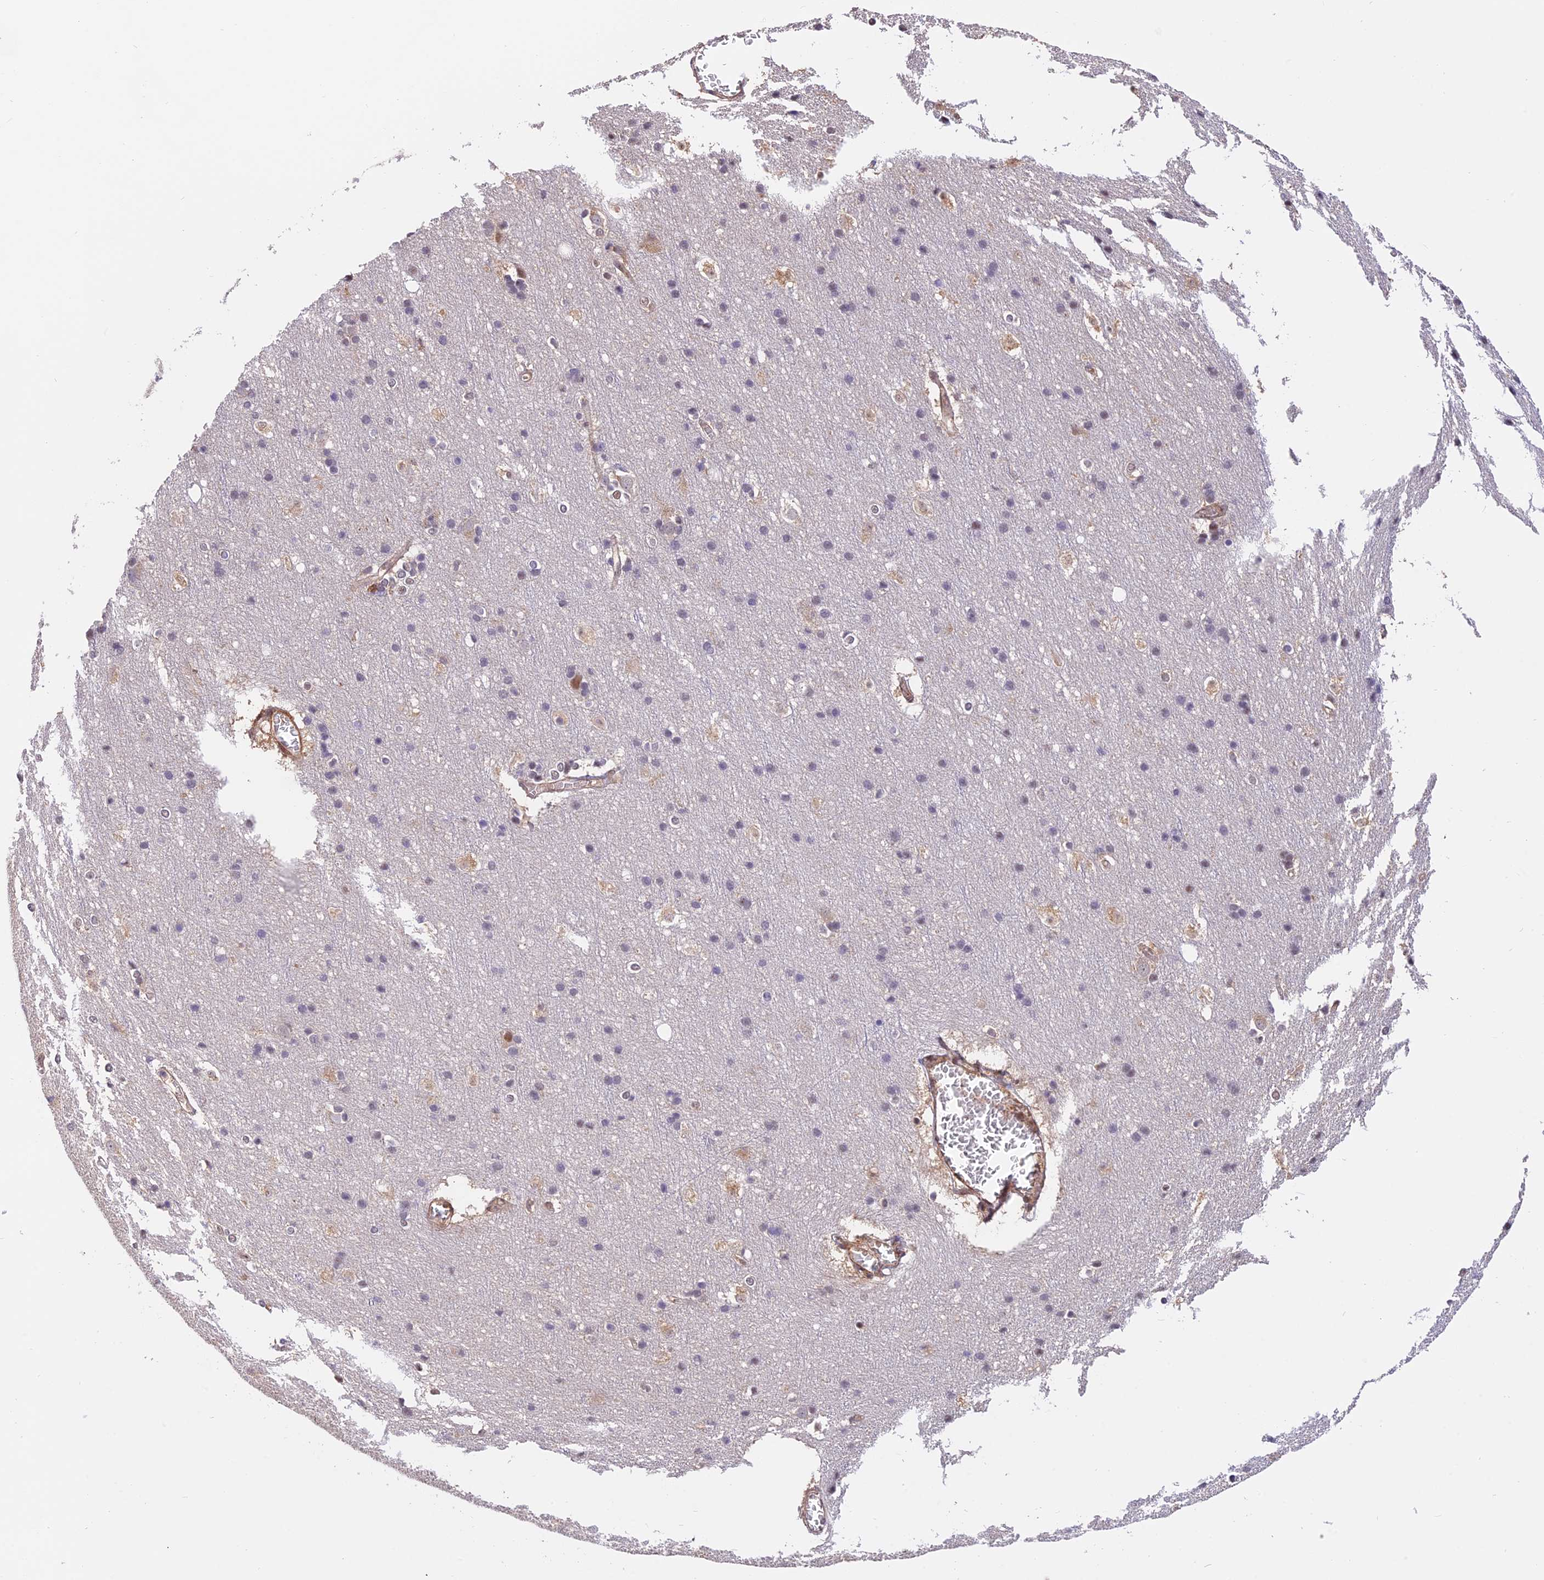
{"staining": {"intensity": "moderate", "quantity": ">75%", "location": "cytoplasmic/membranous"}, "tissue": "cerebral cortex", "cell_type": "Endothelial cells", "image_type": "normal", "snomed": [{"axis": "morphology", "description": "Normal tissue, NOS"}, {"axis": "topography", "description": "Cerebral cortex"}], "caption": "Immunohistochemical staining of benign human cerebral cortex exhibits >75% levels of moderate cytoplasmic/membranous protein expression in approximately >75% of endothelial cells.", "gene": "PSMB3", "patient": {"sex": "male", "age": 54}}